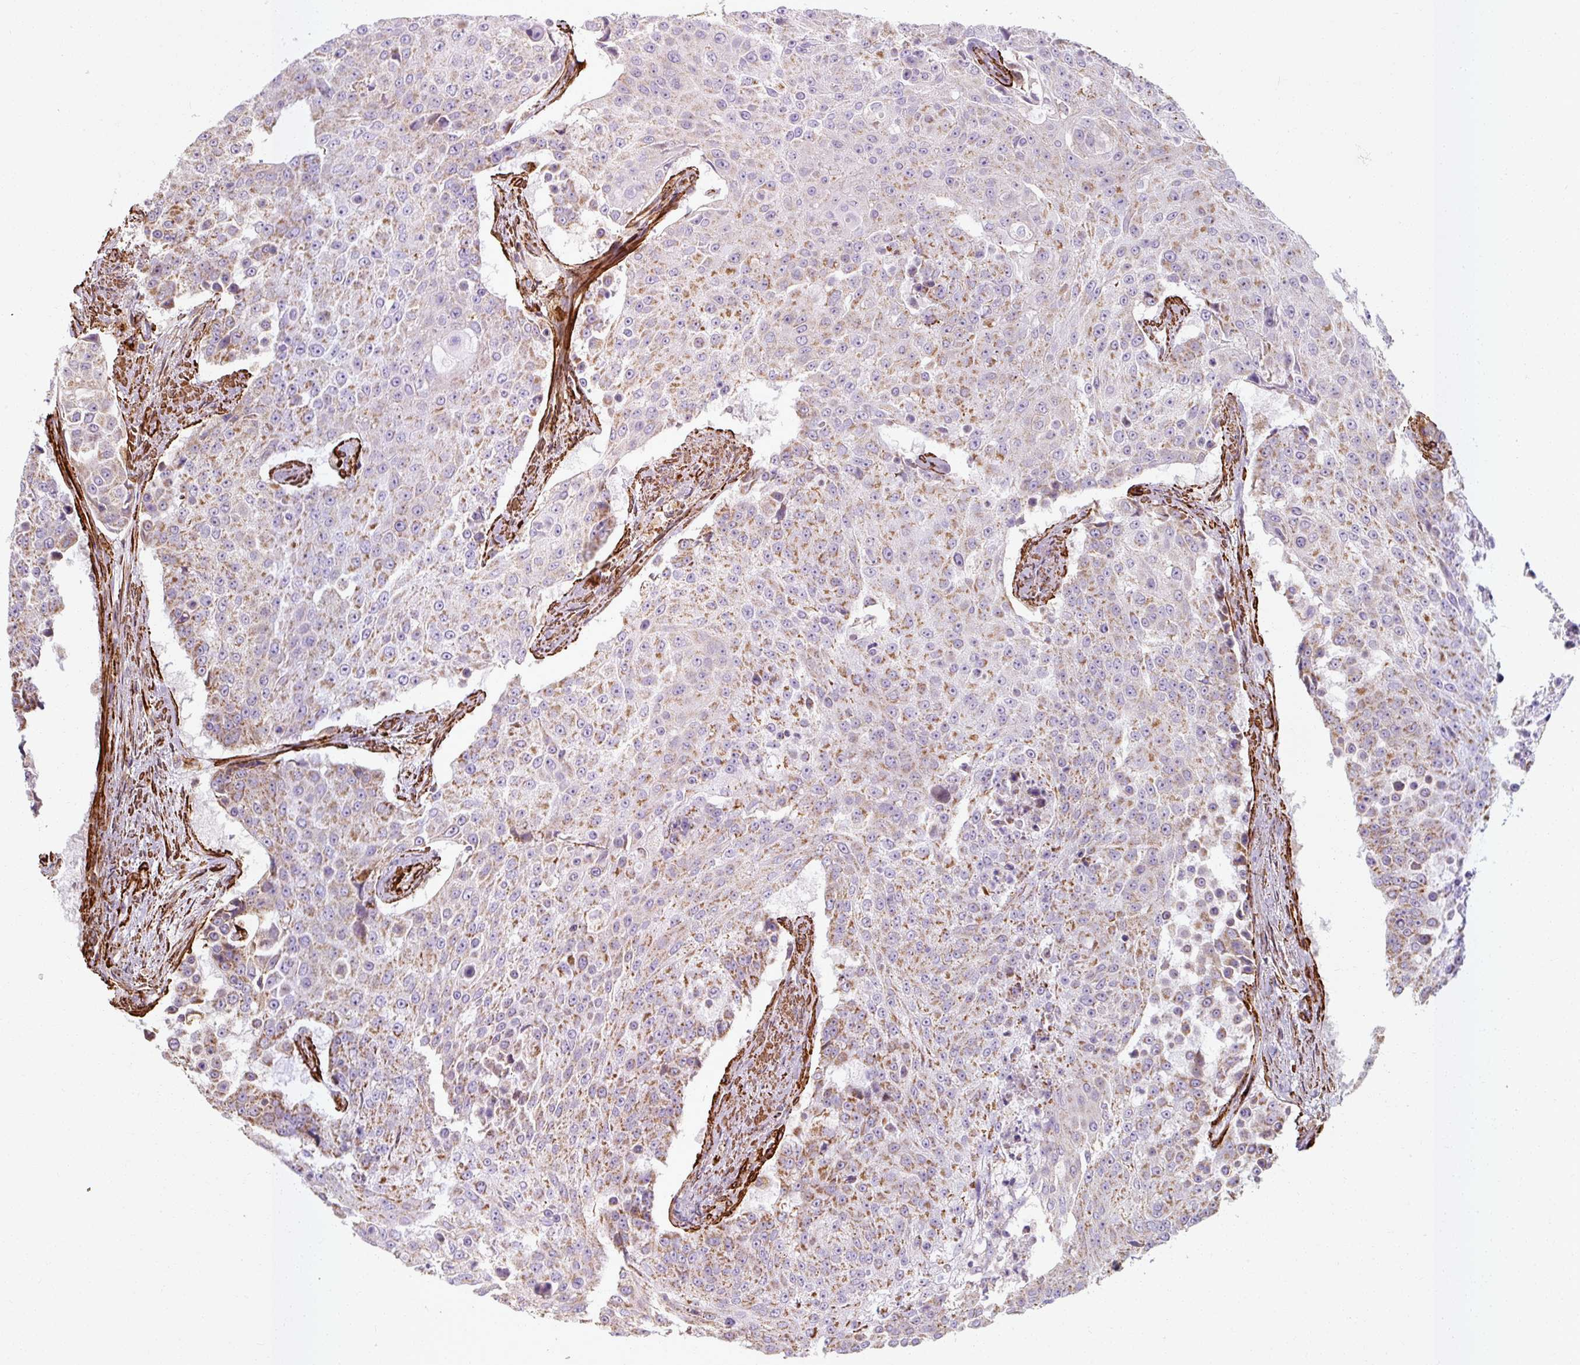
{"staining": {"intensity": "weak", "quantity": "25%-75%", "location": "cytoplasmic/membranous"}, "tissue": "urothelial cancer", "cell_type": "Tumor cells", "image_type": "cancer", "snomed": [{"axis": "morphology", "description": "Urothelial carcinoma, High grade"}, {"axis": "topography", "description": "Urinary bladder"}], "caption": "The immunohistochemical stain highlights weak cytoplasmic/membranous positivity in tumor cells of high-grade urothelial carcinoma tissue.", "gene": "MRPS5", "patient": {"sex": "female", "age": 63}}